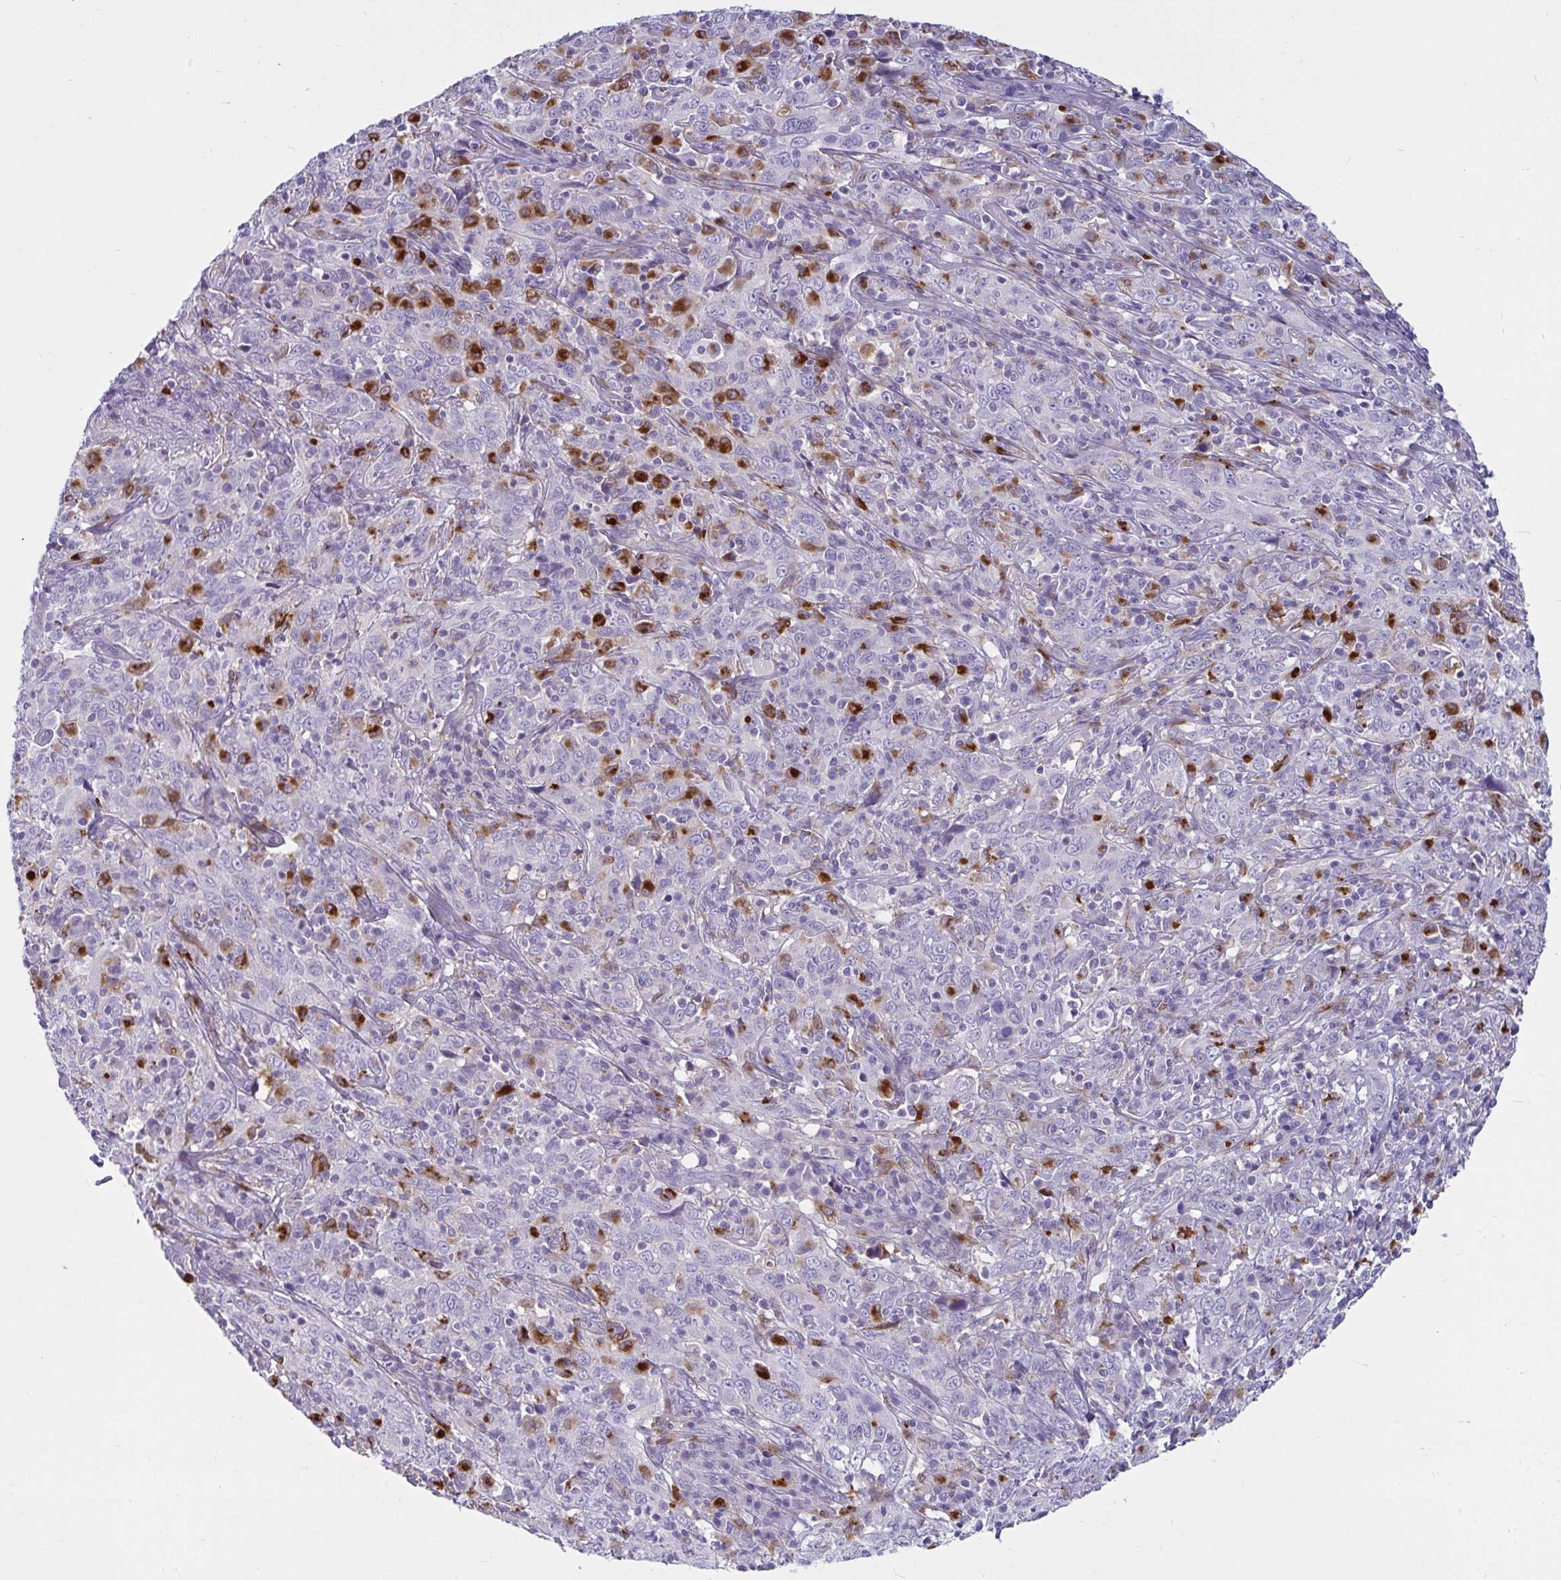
{"staining": {"intensity": "moderate", "quantity": "<25%", "location": "cytoplasmic/membranous"}, "tissue": "cervical cancer", "cell_type": "Tumor cells", "image_type": "cancer", "snomed": [{"axis": "morphology", "description": "Squamous cell carcinoma, NOS"}, {"axis": "topography", "description": "Cervix"}], "caption": "A micrograph of human squamous cell carcinoma (cervical) stained for a protein displays moderate cytoplasmic/membranous brown staining in tumor cells. (DAB IHC with brightfield microscopy, high magnification).", "gene": "CTSZ", "patient": {"sex": "female", "age": 46}}